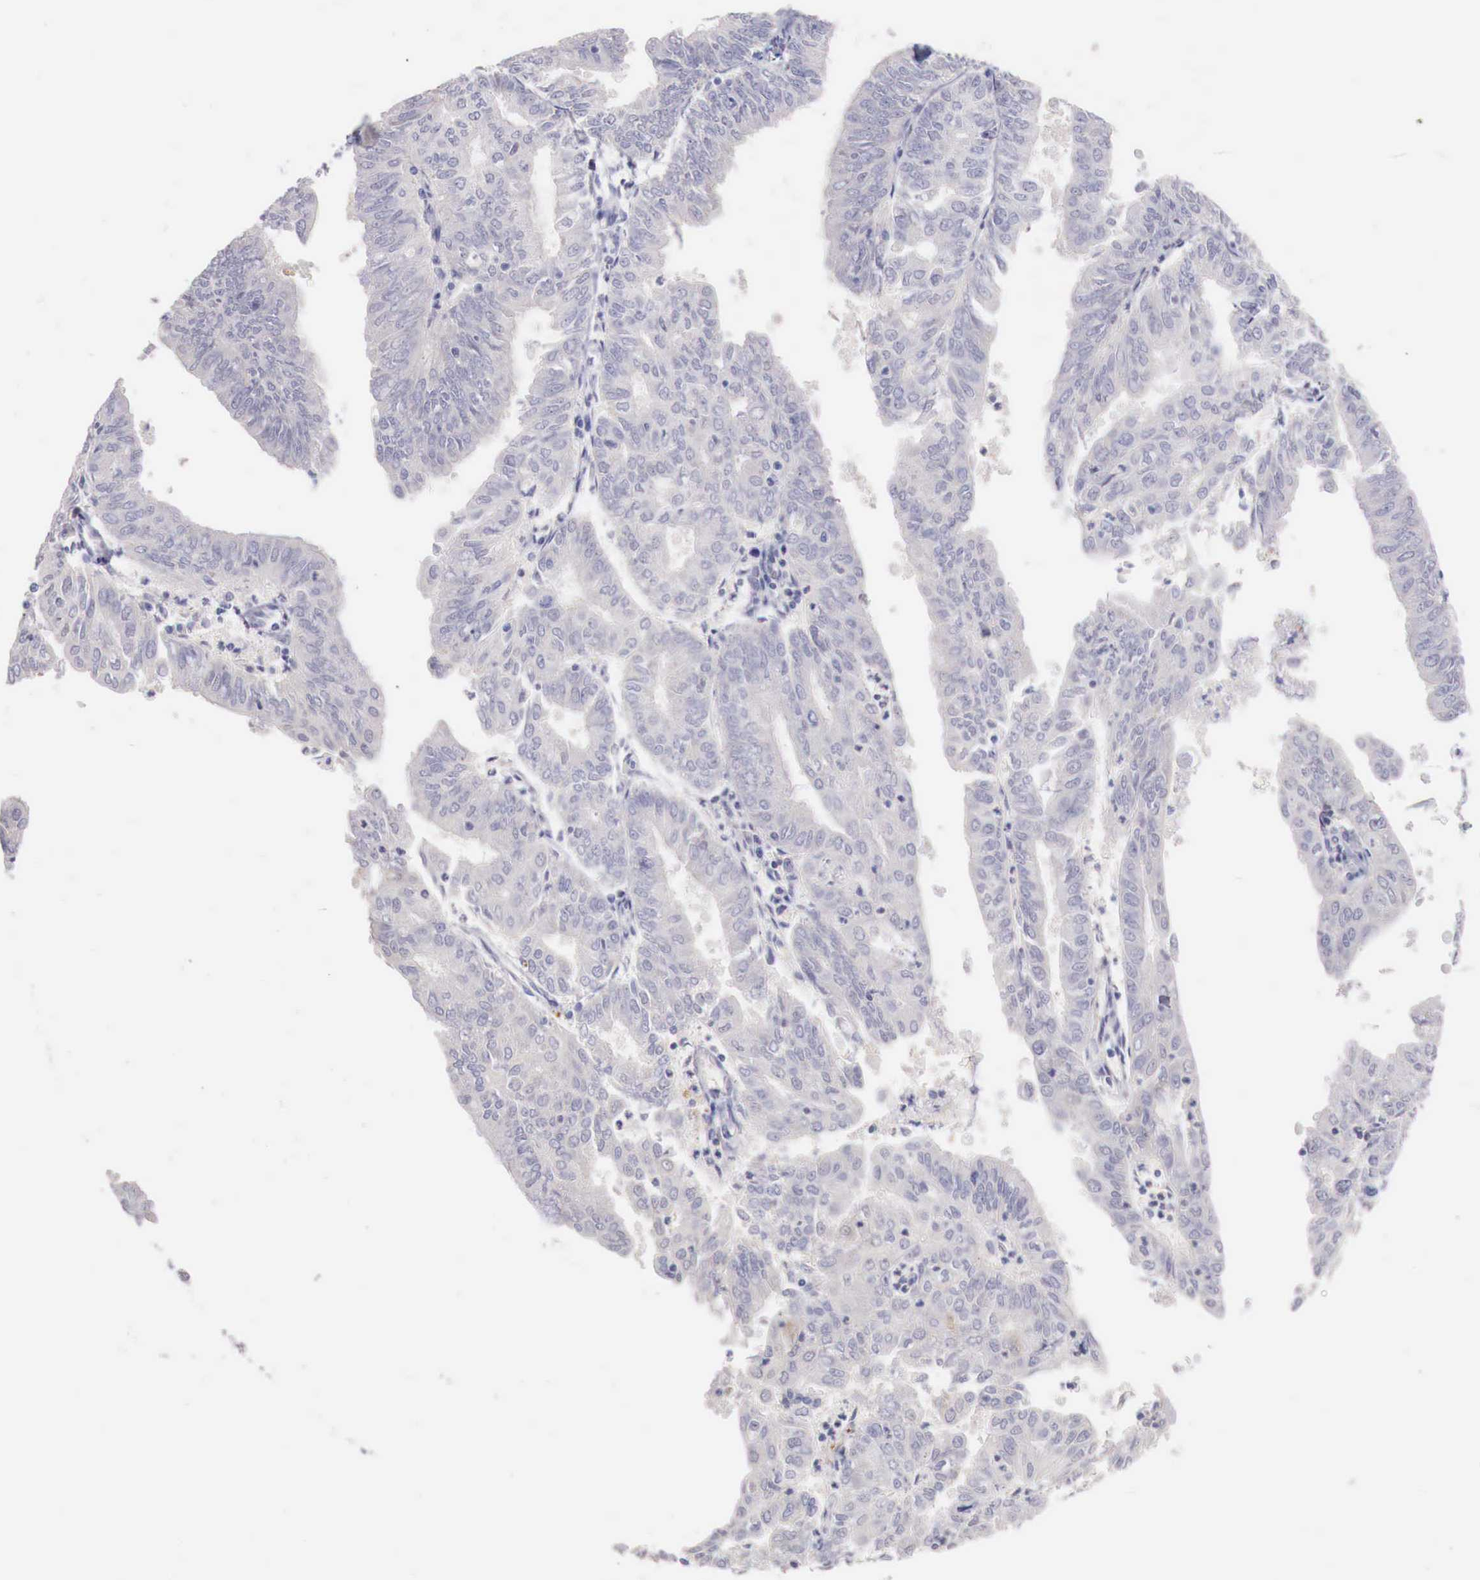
{"staining": {"intensity": "moderate", "quantity": "<25%", "location": "cytoplasmic/membranous,nuclear"}, "tissue": "endometrial cancer", "cell_type": "Tumor cells", "image_type": "cancer", "snomed": [{"axis": "morphology", "description": "Adenocarcinoma, NOS"}, {"axis": "topography", "description": "Endometrium"}], "caption": "An image of endometrial cancer stained for a protein displays moderate cytoplasmic/membranous and nuclear brown staining in tumor cells.", "gene": "ITIH6", "patient": {"sex": "female", "age": 79}}